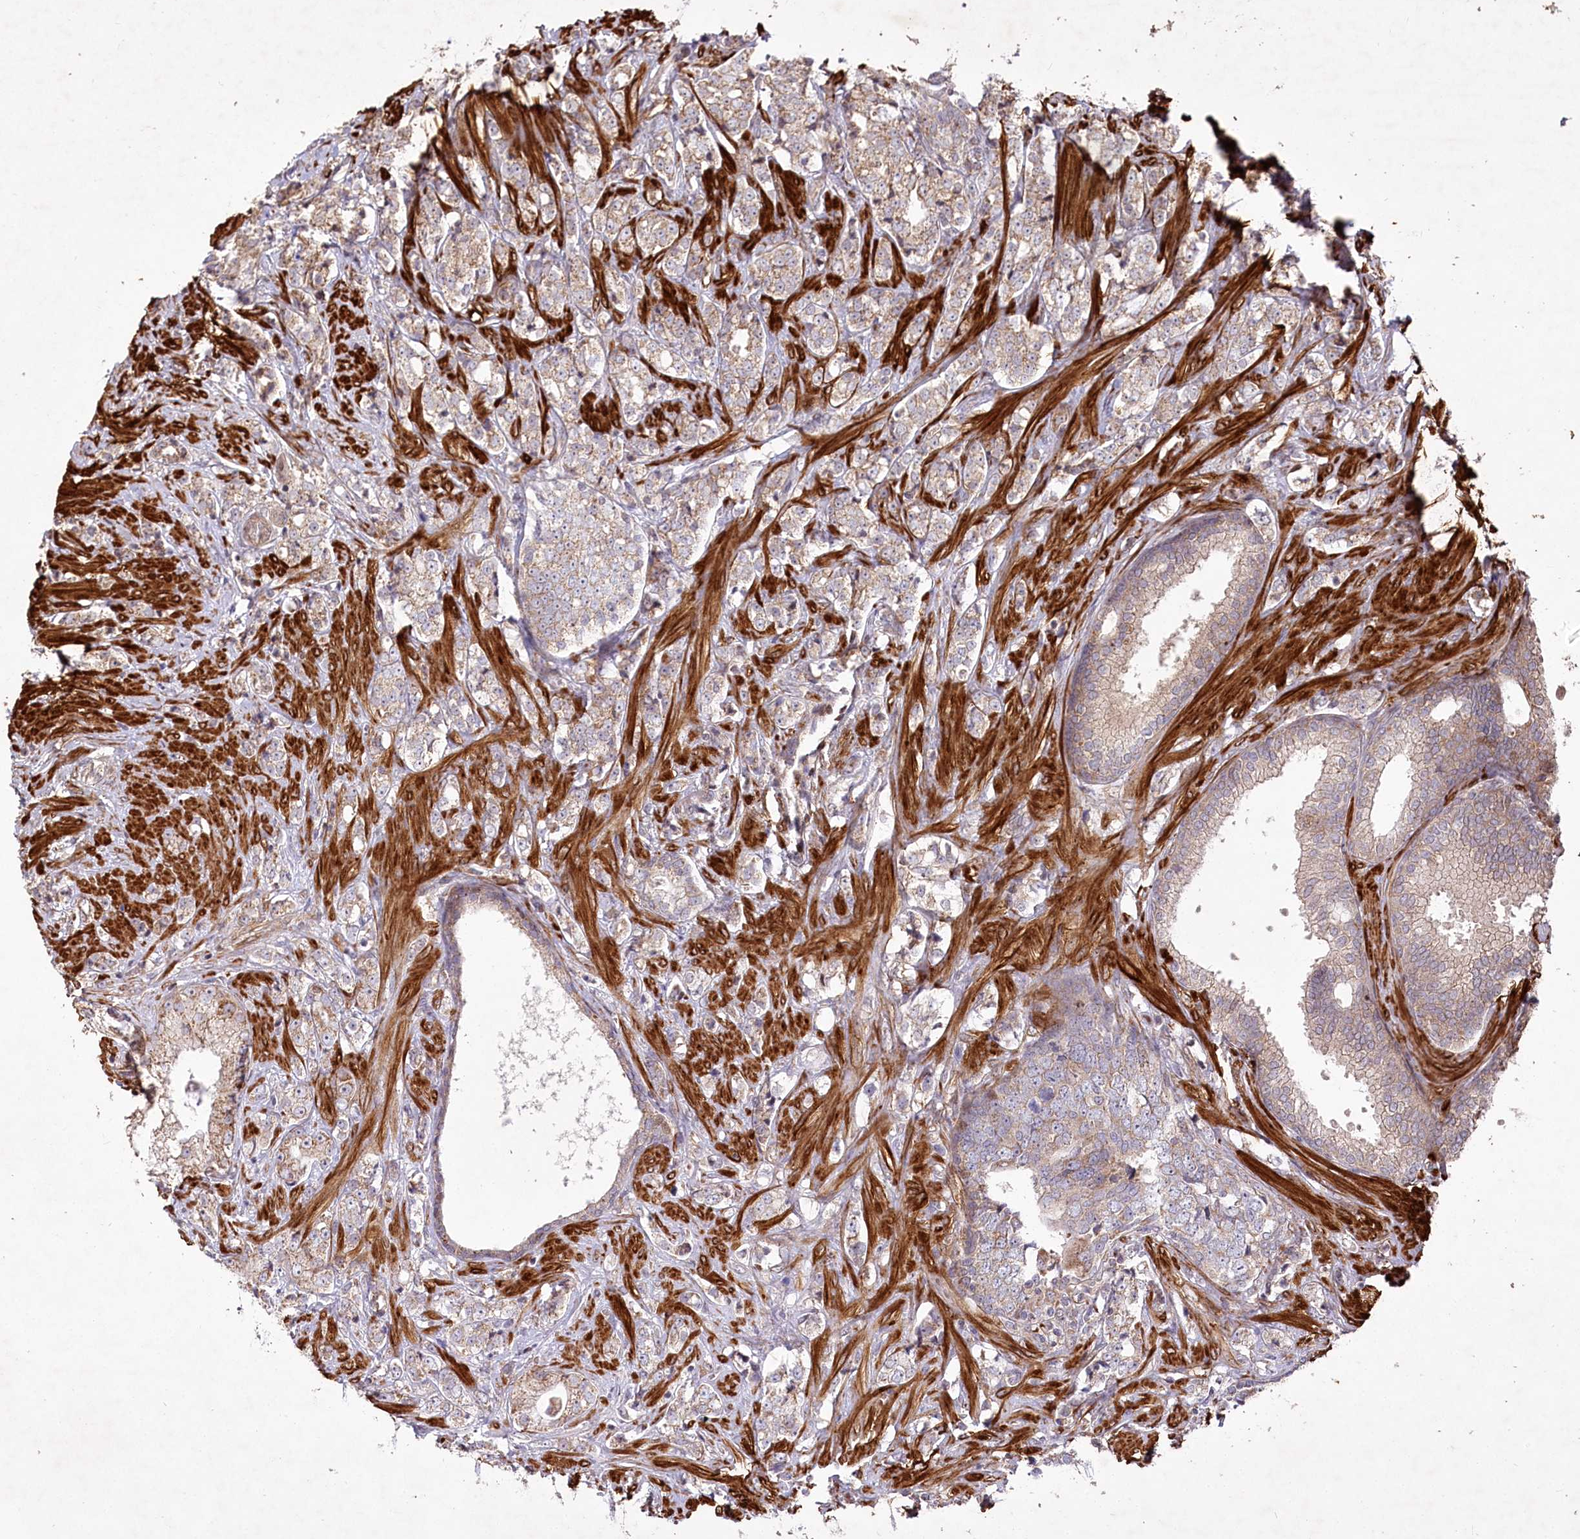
{"staining": {"intensity": "weak", "quantity": "<25%", "location": "cytoplasmic/membranous"}, "tissue": "prostate cancer", "cell_type": "Tumor cells", "image_type": "cancer", "snomed": [{"axis": "morphology", "description": "Adenocarcinoma, High grade"}, {"axis": "topography", "description": "Prostate"}], "caption": "Prostate cancer was stained to show a protein in brown. There is no significant positivity in tumor cells.", "gene": "PSTK", "patient": {"sex": "male", "age": 69}}